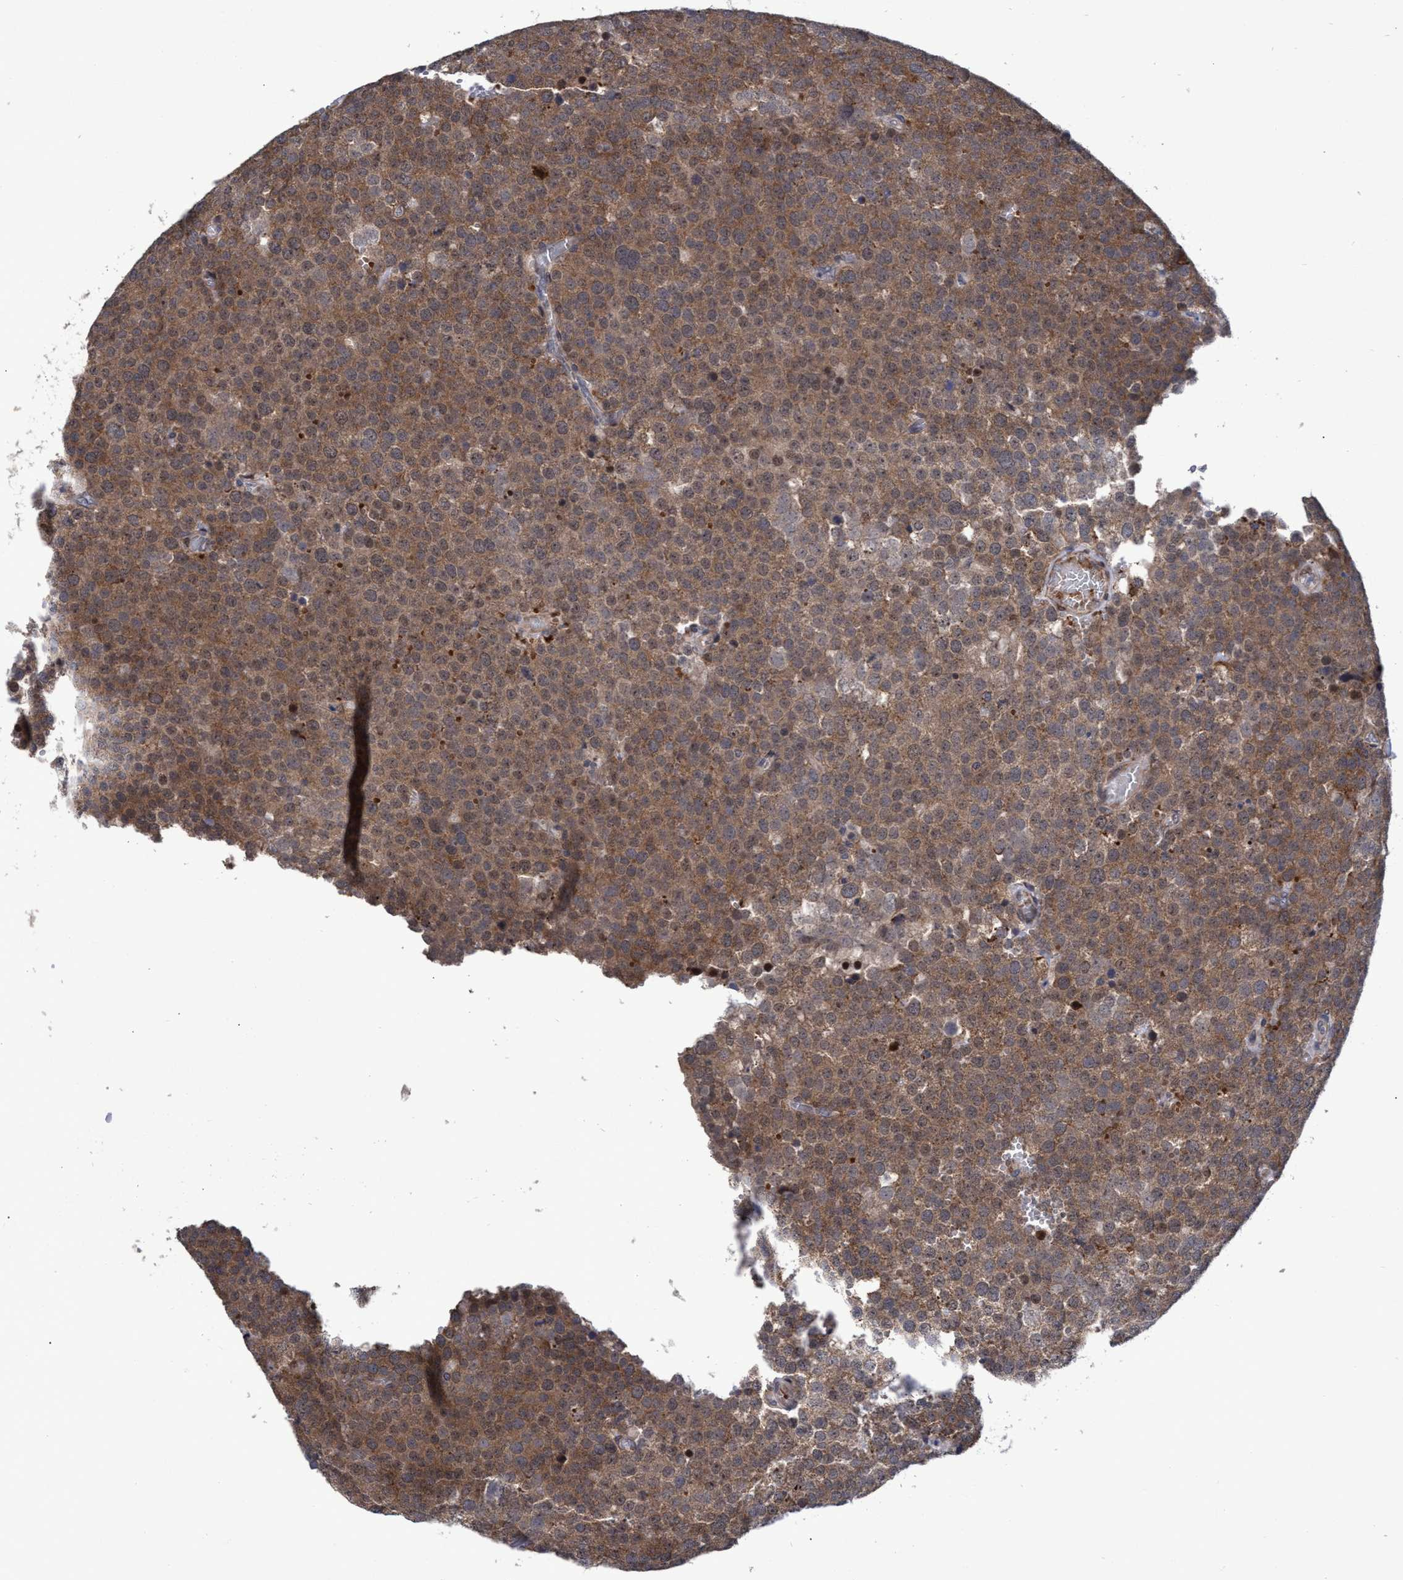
{"staining": {"intensity": "moderate", "quantity": ">75%", "location": "cytoplasmic/membranous"}, "tissue": "testis cancer", "cell_type": "Tumor cells", "image_type": "cancer", "snomed": [{"axis": "morphology", "description": "Normal tissue, NOS"}, {"axis": "morphology", "description": "Seminoma, NOS"}, {"axis": "topography", "description": "Testis"}], "caption": "IHC staining of seminoma (testis), which reveals medium levels of moderate cytoplasmic/membranous staining in about >75% of tumor cells indicating moderate cytoplasmic/membranous protein staining. The staining was performed using DAB (3,3'-diaminobenzidine) (brown) for protein detection and nuclei were counterstained in hematoxylin (blue).", "gene": "ZNF750", "patient": {"sex": "male", "age": 71}}